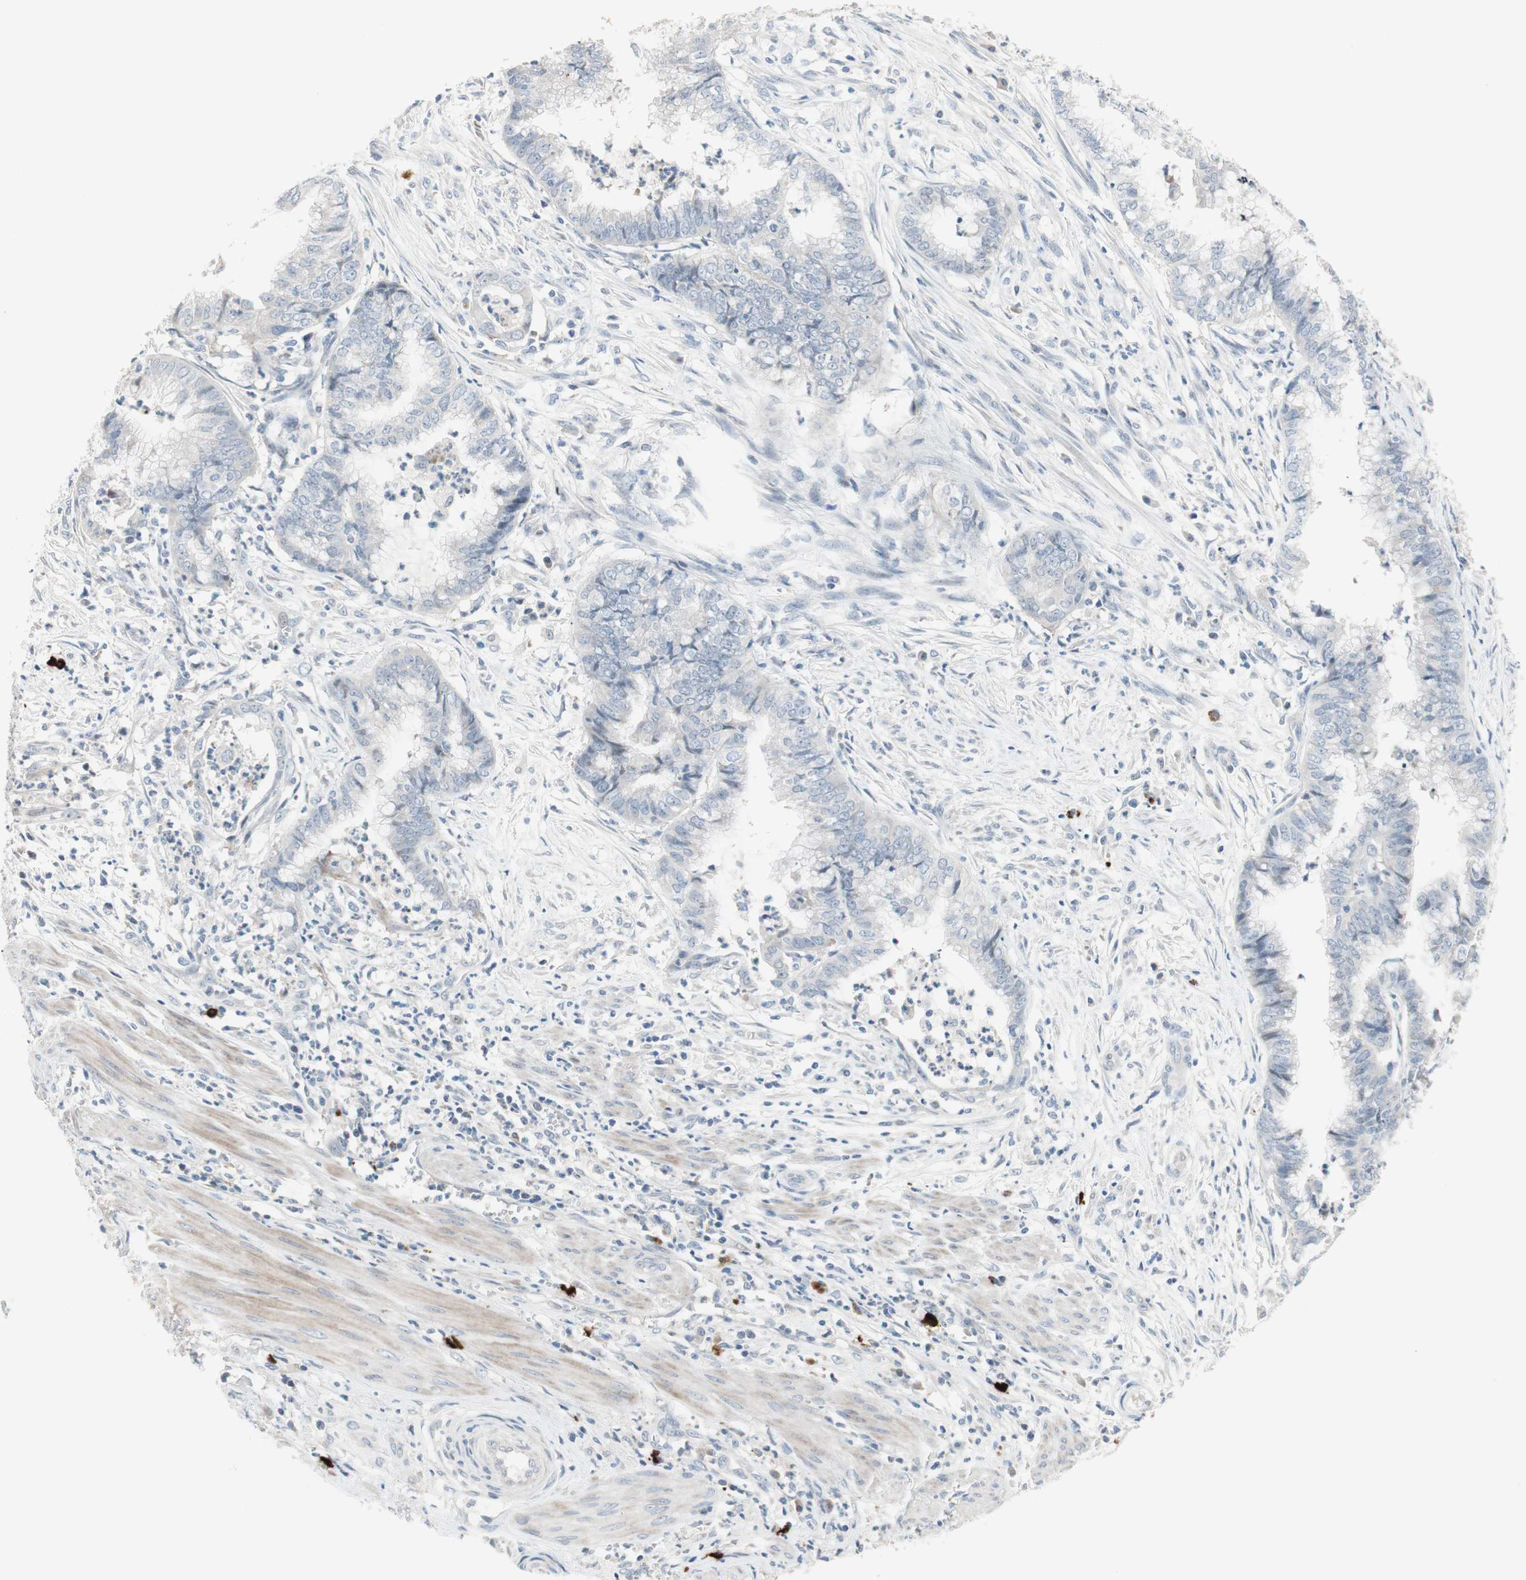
{"staining": {"intensity": "negative", "quantity": "none", "location": "none"}, "tissue": "endometrial cancer", "cell_type": "Tumor cells", "image_type": "cancer", "snomed": [{"axis": "morphology", "description": "Necrosis, NOS"}, {"axis": "morphology", "description": "Adenocarcinoma, NOS"}, {"axis": "topography", "description": "Endometrium"}], "caption": "An immunohistochemistry (IHC) image of endometrial cancer is shown. There is no staining in tumor cells of endometrial cancer.", "gene": "PDZK1", "patient": {"sex": "female", "age": 79}}